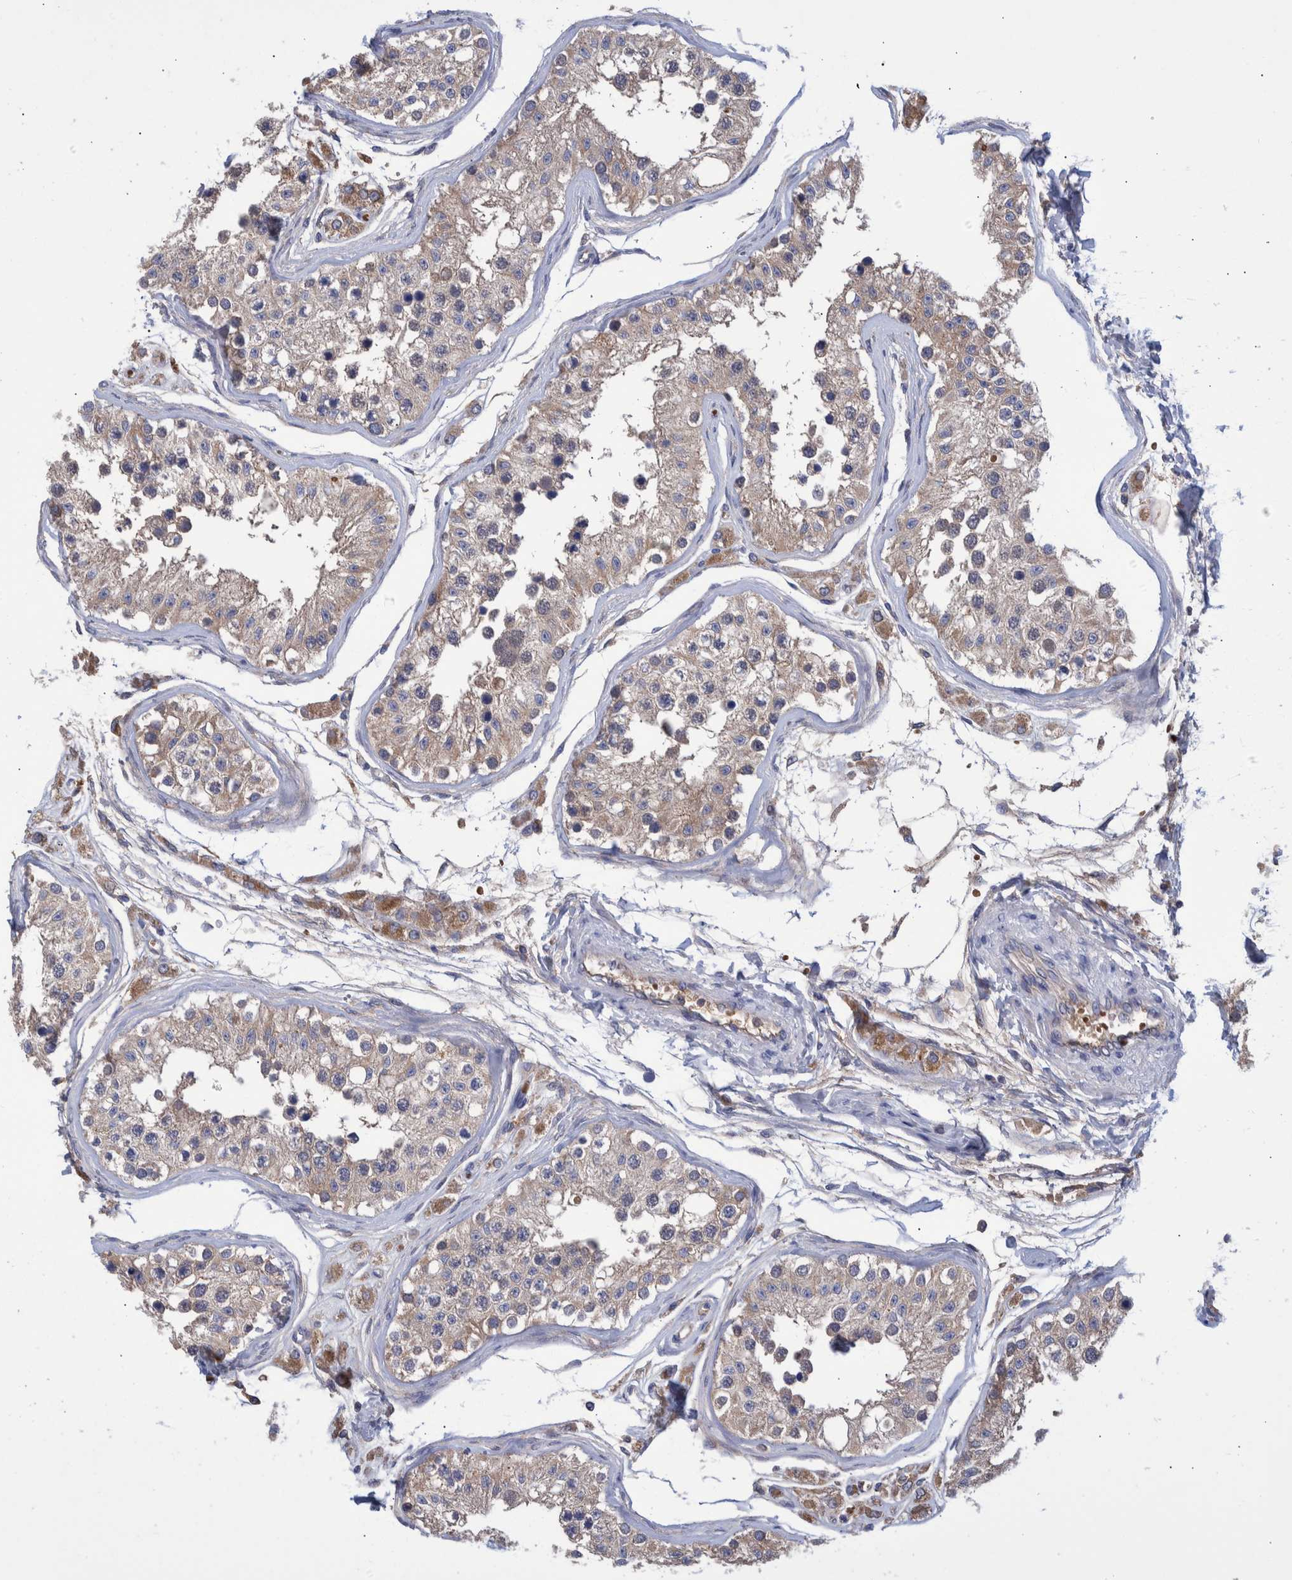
{"staining": {"intensity": "weak", "quantity": "<25%", "location": "cytoplasmic/membranous"}, "tissue": "testis", "cell_type": "Cells in seminiferous ducts", "image_type": "normal", "snomed": [{"axis": "morphology", "description": "Normal tissue, NOS"}, {"axis": "morphology", "description": "Adenocarcinoma, metastatic, NOS"}, {"axis": "topography", "description": "Testis"}], "caption": "A high-resolution photomicrograph shows IHC staining of normal testis, which displays no significant positivity in cells in seminiferous ducts.", "gene": "DLL4", "patient": {"sex": "male", "age": 26}}